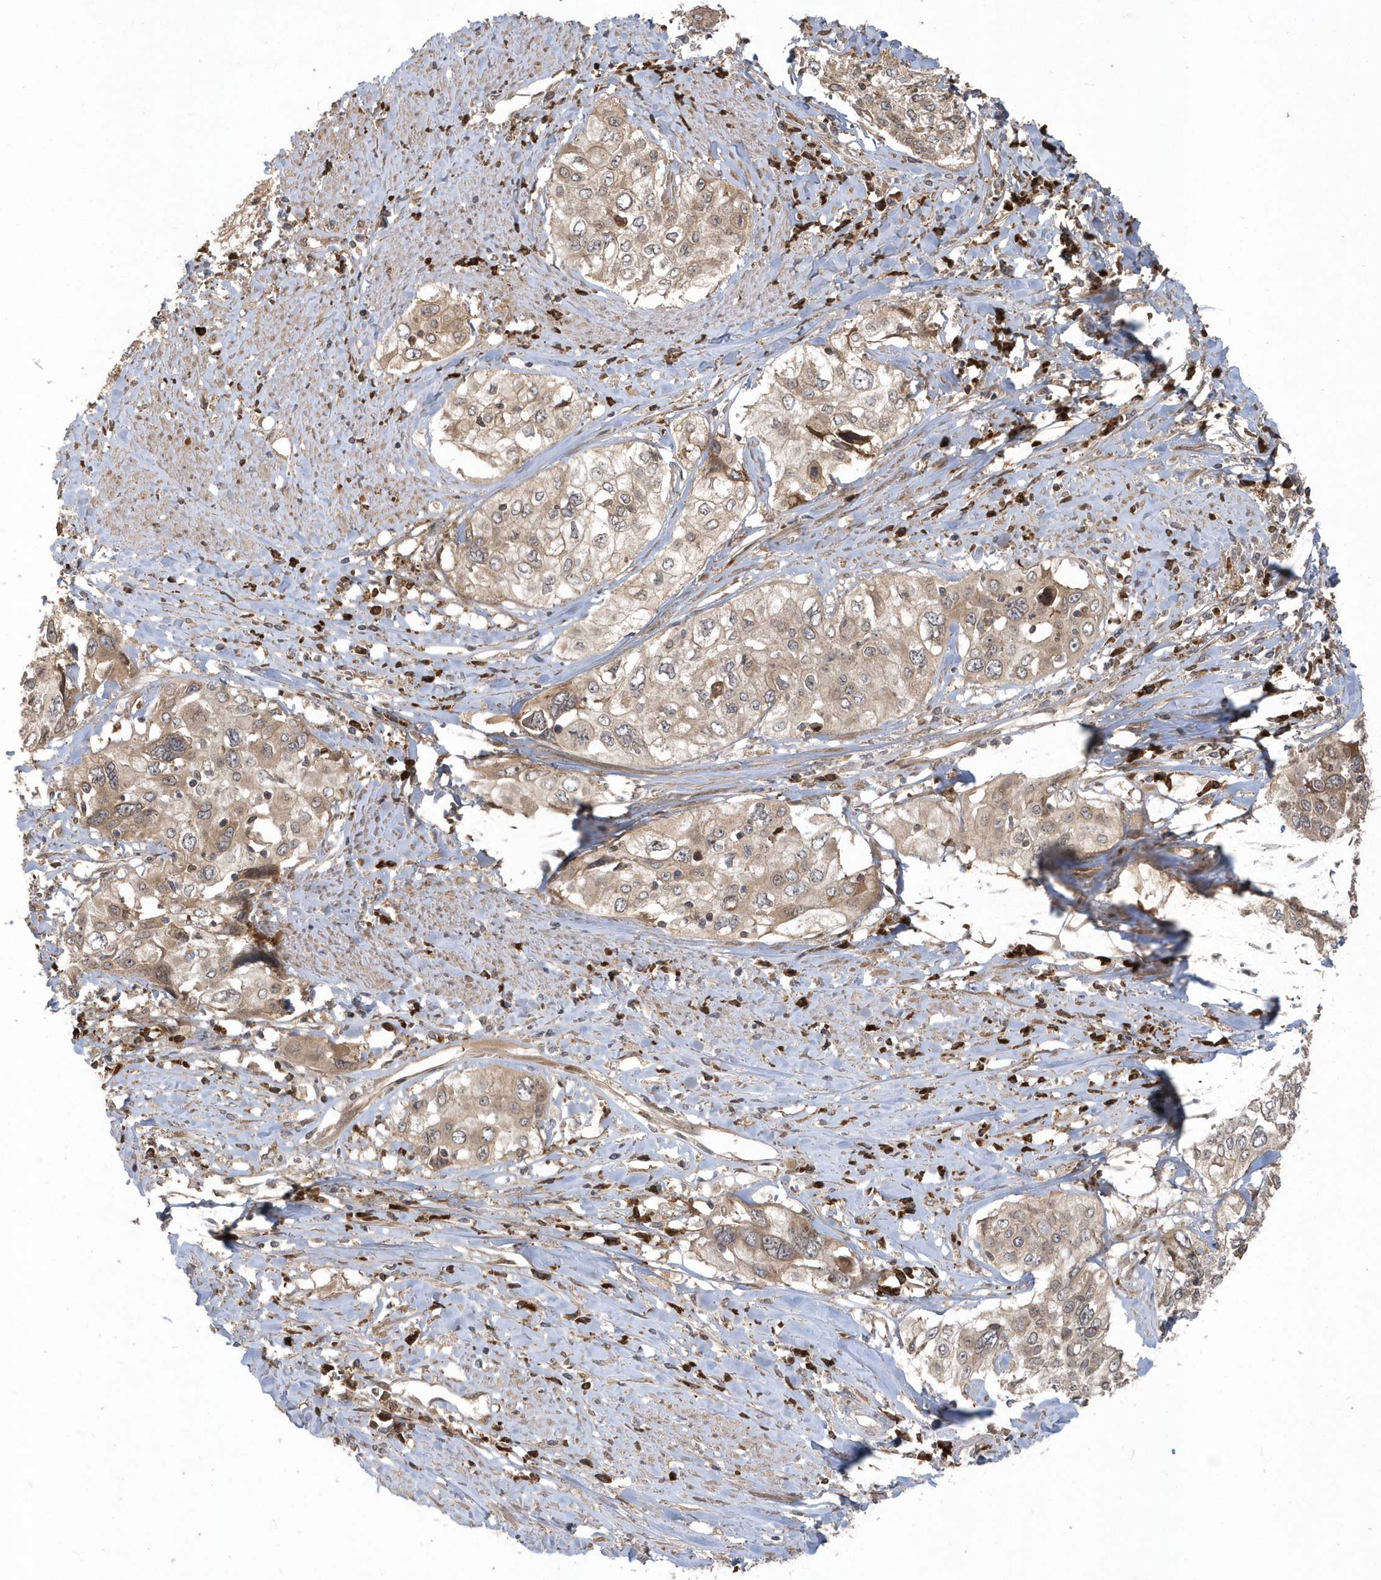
{"staining": {"intensity": "weak", "quantity": ">75%", "location": "cytoplasmic/membranous"}, "tissue": "cervical cancer", "cell_type": "Tumor cells", "image_type": "cancer", "snomed": [{"axis": "morphology", "description": "Squamous cell carcinoma, NOS"}, {"axis": "topography", "description": "Cervix"}], "caption": "This image shows cervical squamous cell carcinoma stained with IHC to label a protein in brown. The cytoplasmic/membranous of tumor cells show weak positivity for the protein. Nuclei are counter-stained blue.", "gene": "HERPUD1", "patient": {"sex": "female", "age": 31}}